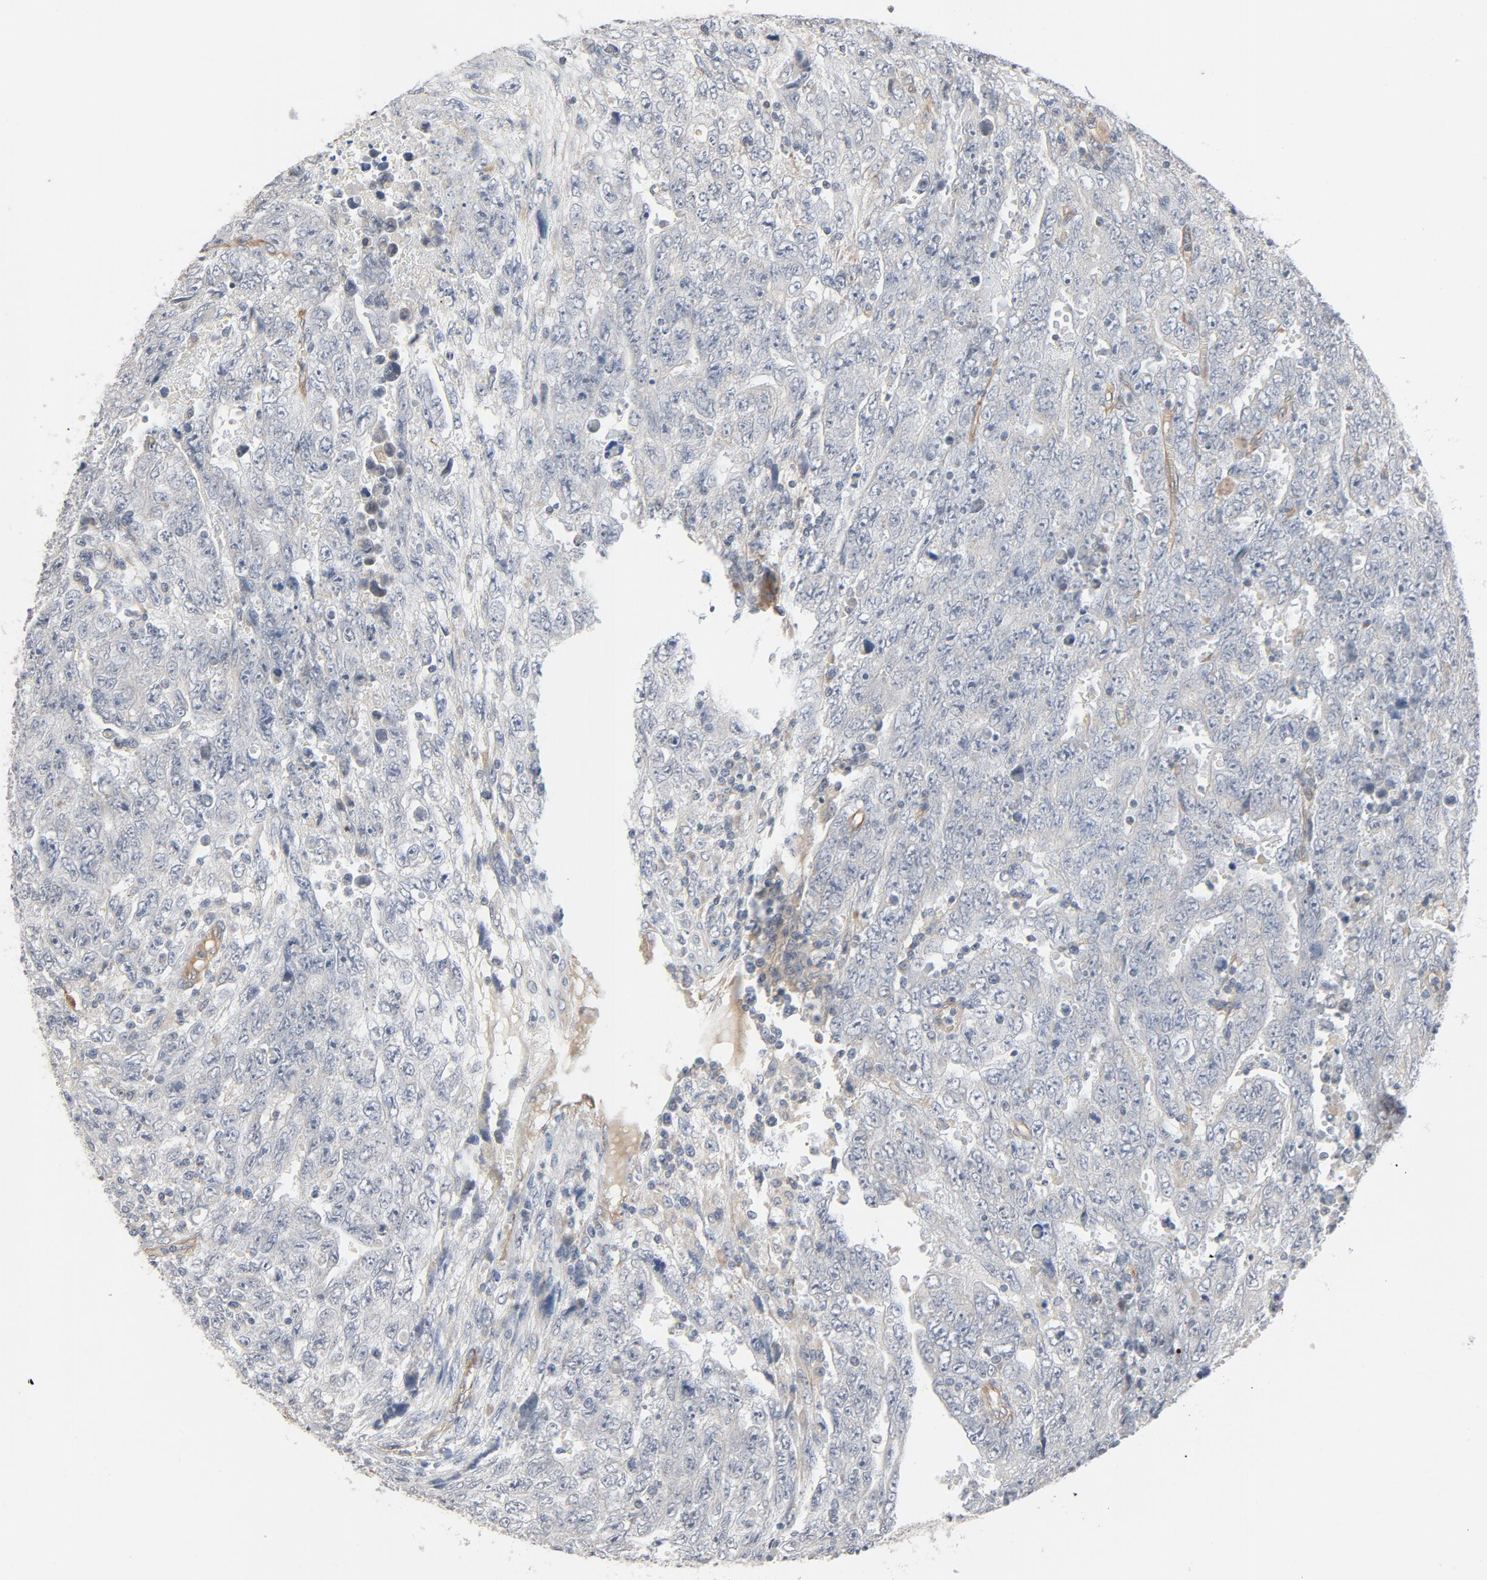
{"staining": {"intensity": "weak", "quantity": "25%-75%", "location": "cytoplasmic/membranous"}, "tissue": "testis cancer", "cell_type": "Tumor cells", "image_type": "cancer", "snomed": [{"axis": "morphology", "description": "Carcinoma, Embryonal, NOS"}, {"axis": "topography", "description": "Testis"}], "caption": "Brown immunohistochemical staining in human testis embryonal carcinoma displays weak cytoplasmic/membranous positivity in approximately 25%-75% of tumor cells.", "gene": "TRIOBP", "patient": {"sex": "male", "age": 28}}